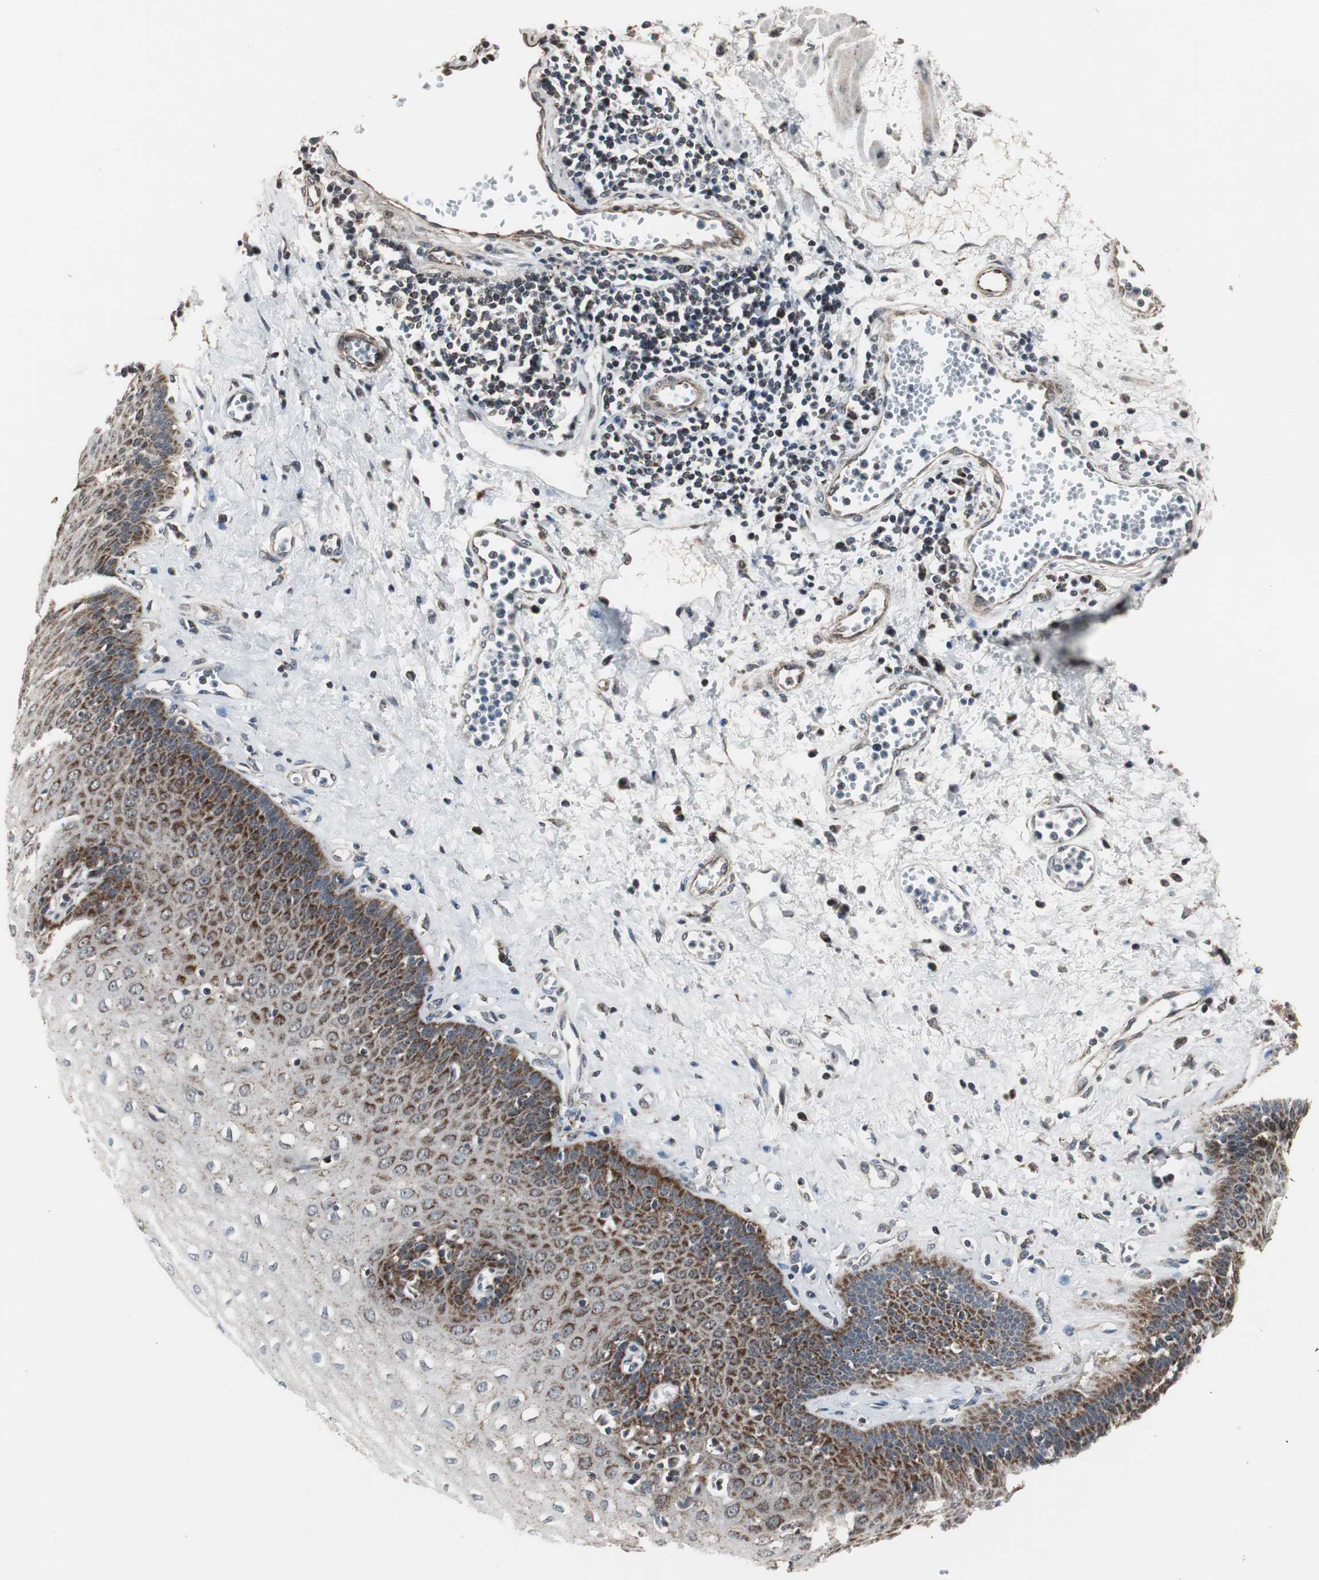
{"staining": {"intensity": "strong", "quantity": "25%-75%", "location": "cytoplasmic/membranous"}, "tissue": "esophagus", "cell_type": "Squamous epithelial cells", "image_type": "normal", "snomed": [{"axis": "morphology", "description": "Normal tissue, NOS"}, {"axis": "morphology", "description": "Squamous cell carcinoma, NOS"}, {"axis": "topography", "description": "Esophagus"}], "caption": "This photomicrograph exhibits benign esophagus stained with immunohistochemistry to label a protein in brown. The cytoplasmic/membranous of squamous epithelial cells show strong positivity for the protein. Nuclei are counter-stained blue.", "gene": "MRPL40", "patient": {"sex": "male", "age": 65}}